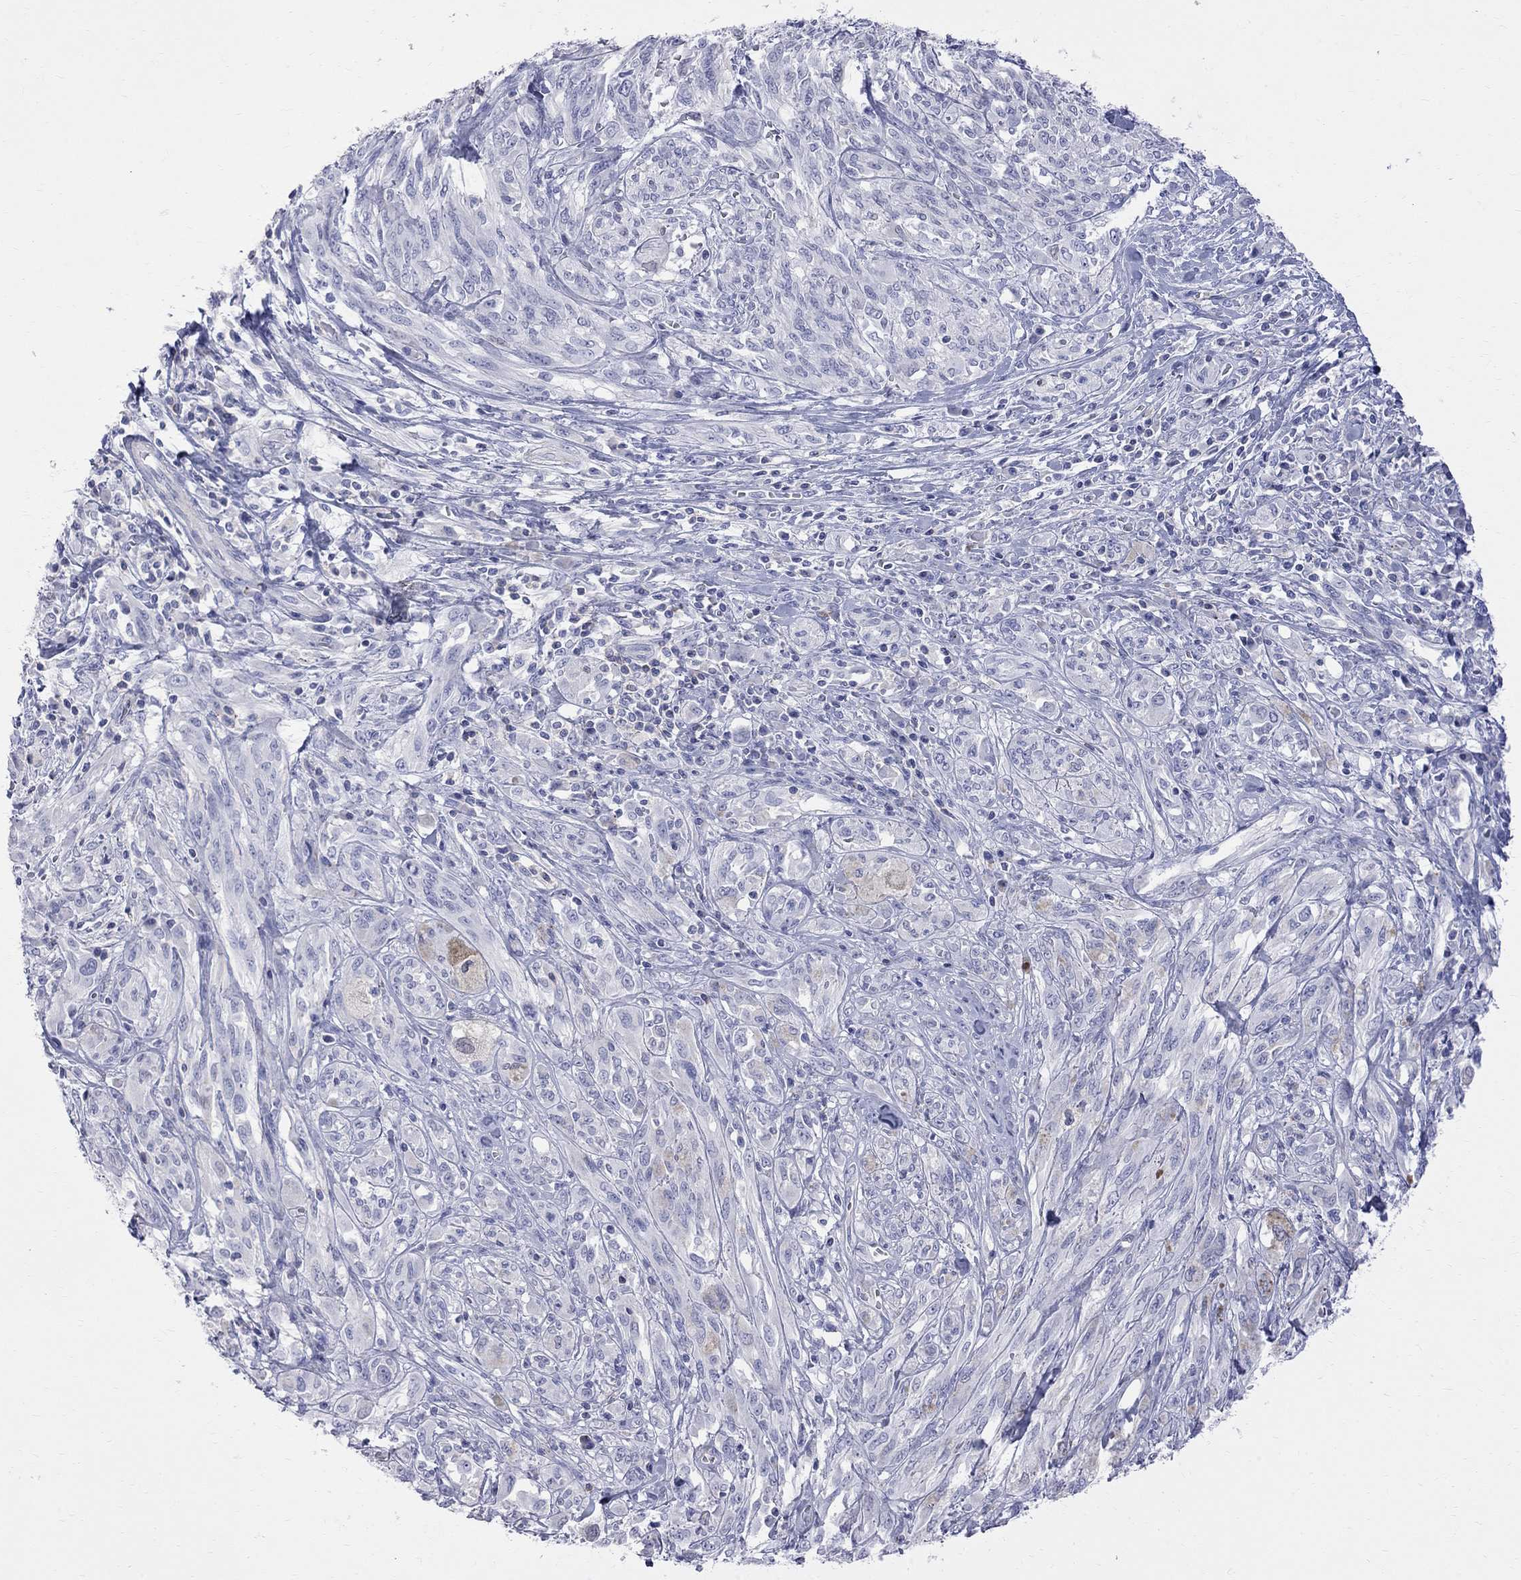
{"staining": {"intensity": "negative", "quantity": "none", "location": "none"}, "tissue": "melanoma", "cell_type": "Tumor cells", "image_type": "cancer", "snomed": [{"axis": "morphology", "description": "Malignant melanoma, NOS"}, {"axis": "topography", "description": "Skin"}], "caption": "Tumor cells are negative for protein expression in human melanoma.", "gene": "S100A3", "patient": {"sex": "female", "age": 91}}